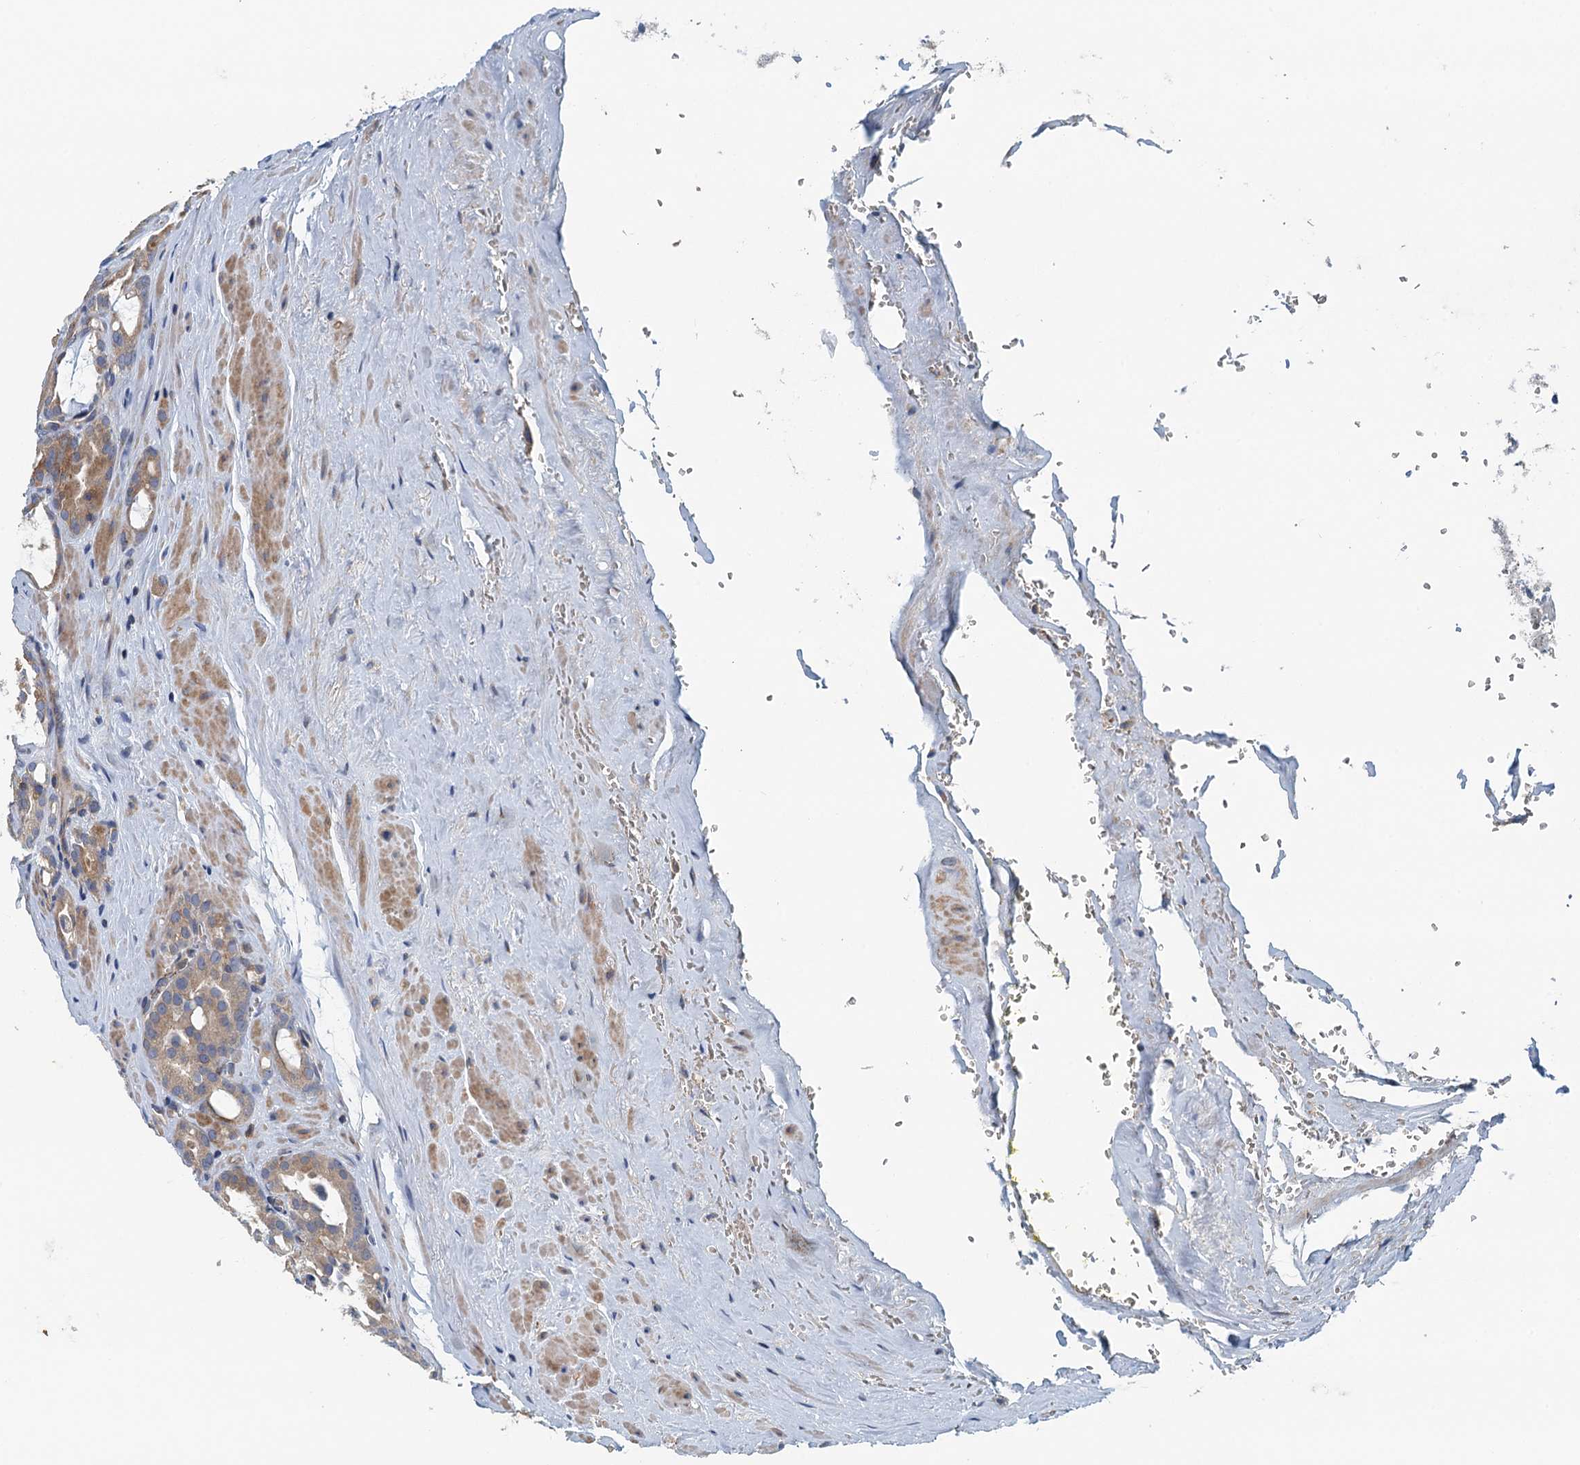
{"staining": {"intensity": "moderate", "quantity": "25%-75%", "location": "cytoplasmic/membranous"}, "tissue": "prostate cancer", "cell_type": "Tumor cells", "image_type": "cancer", "snomed": [{"axis": "morphology", "description": "Adenocarcinoma, High grade"}, {"axis": "topography", "description": "Prostate"}], "caption": "Human prostate adenocarcinoma (high-grade) stained for a protein (brown) reveals moderate cytoplasmic/membranous positive expression in about 25%-75% of tumor cells.", "gene": "PPP1R14D", "patient": {"sex": "male", "age": 72}}